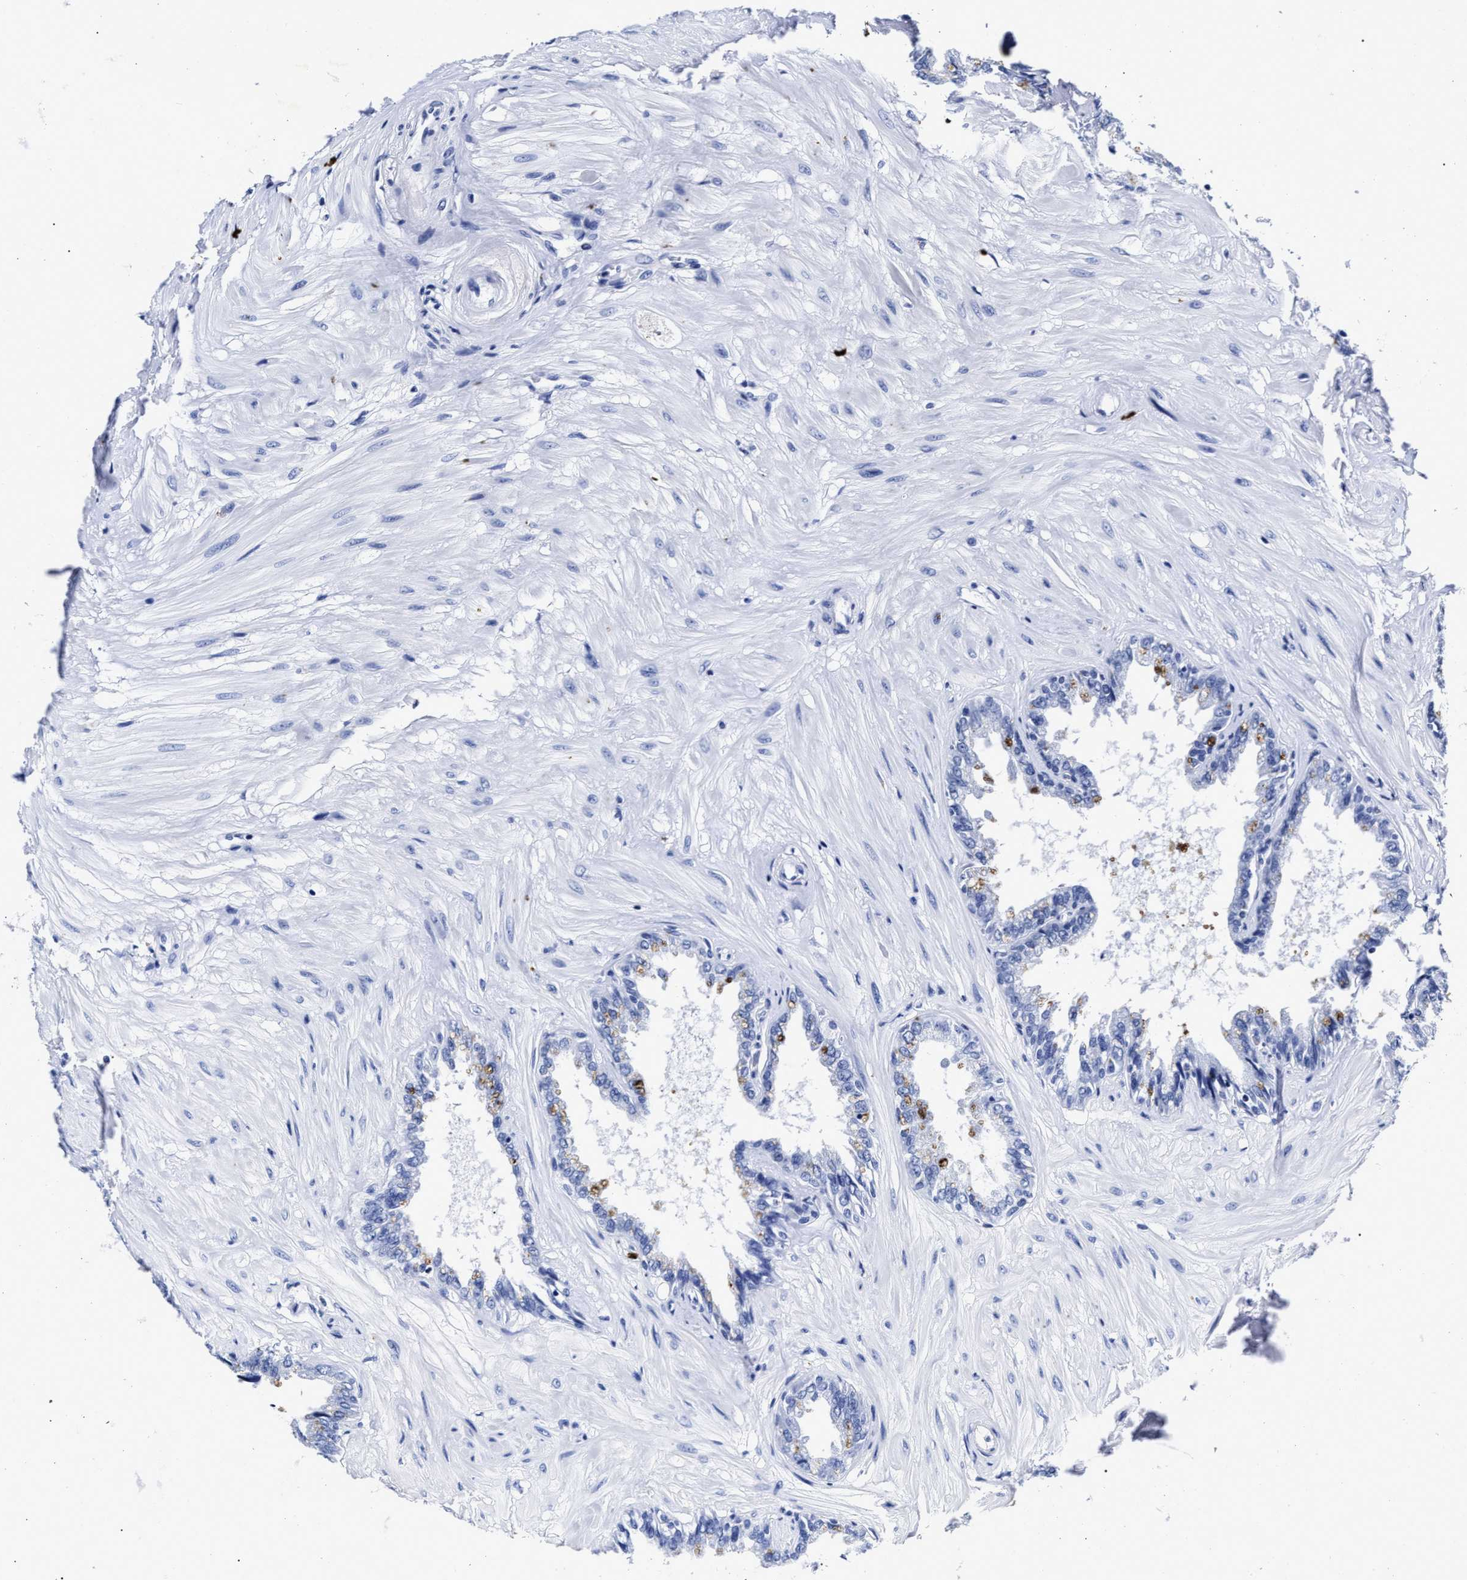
{"staining": {"intensity": "negative", "quantity": "none", "location": "none"}, "tissue": "seminal vesicle", "cell_type": "Glandular cells", "image_type": "normal", "snomed": [{"axis": "morphology", "description": "Normal tissue, NOS"}, {"axis": "topography", "description": "Seminal veicle"}], "caption": "IHC image of benign seminal vesicle: human seminal vesicle stained with DAB (3,3'-diaminobenzidine) displays no significant protein staining in glandular cells.", "gene": "LRRC8E", "patient": {"sex": "male", "age": 46}}